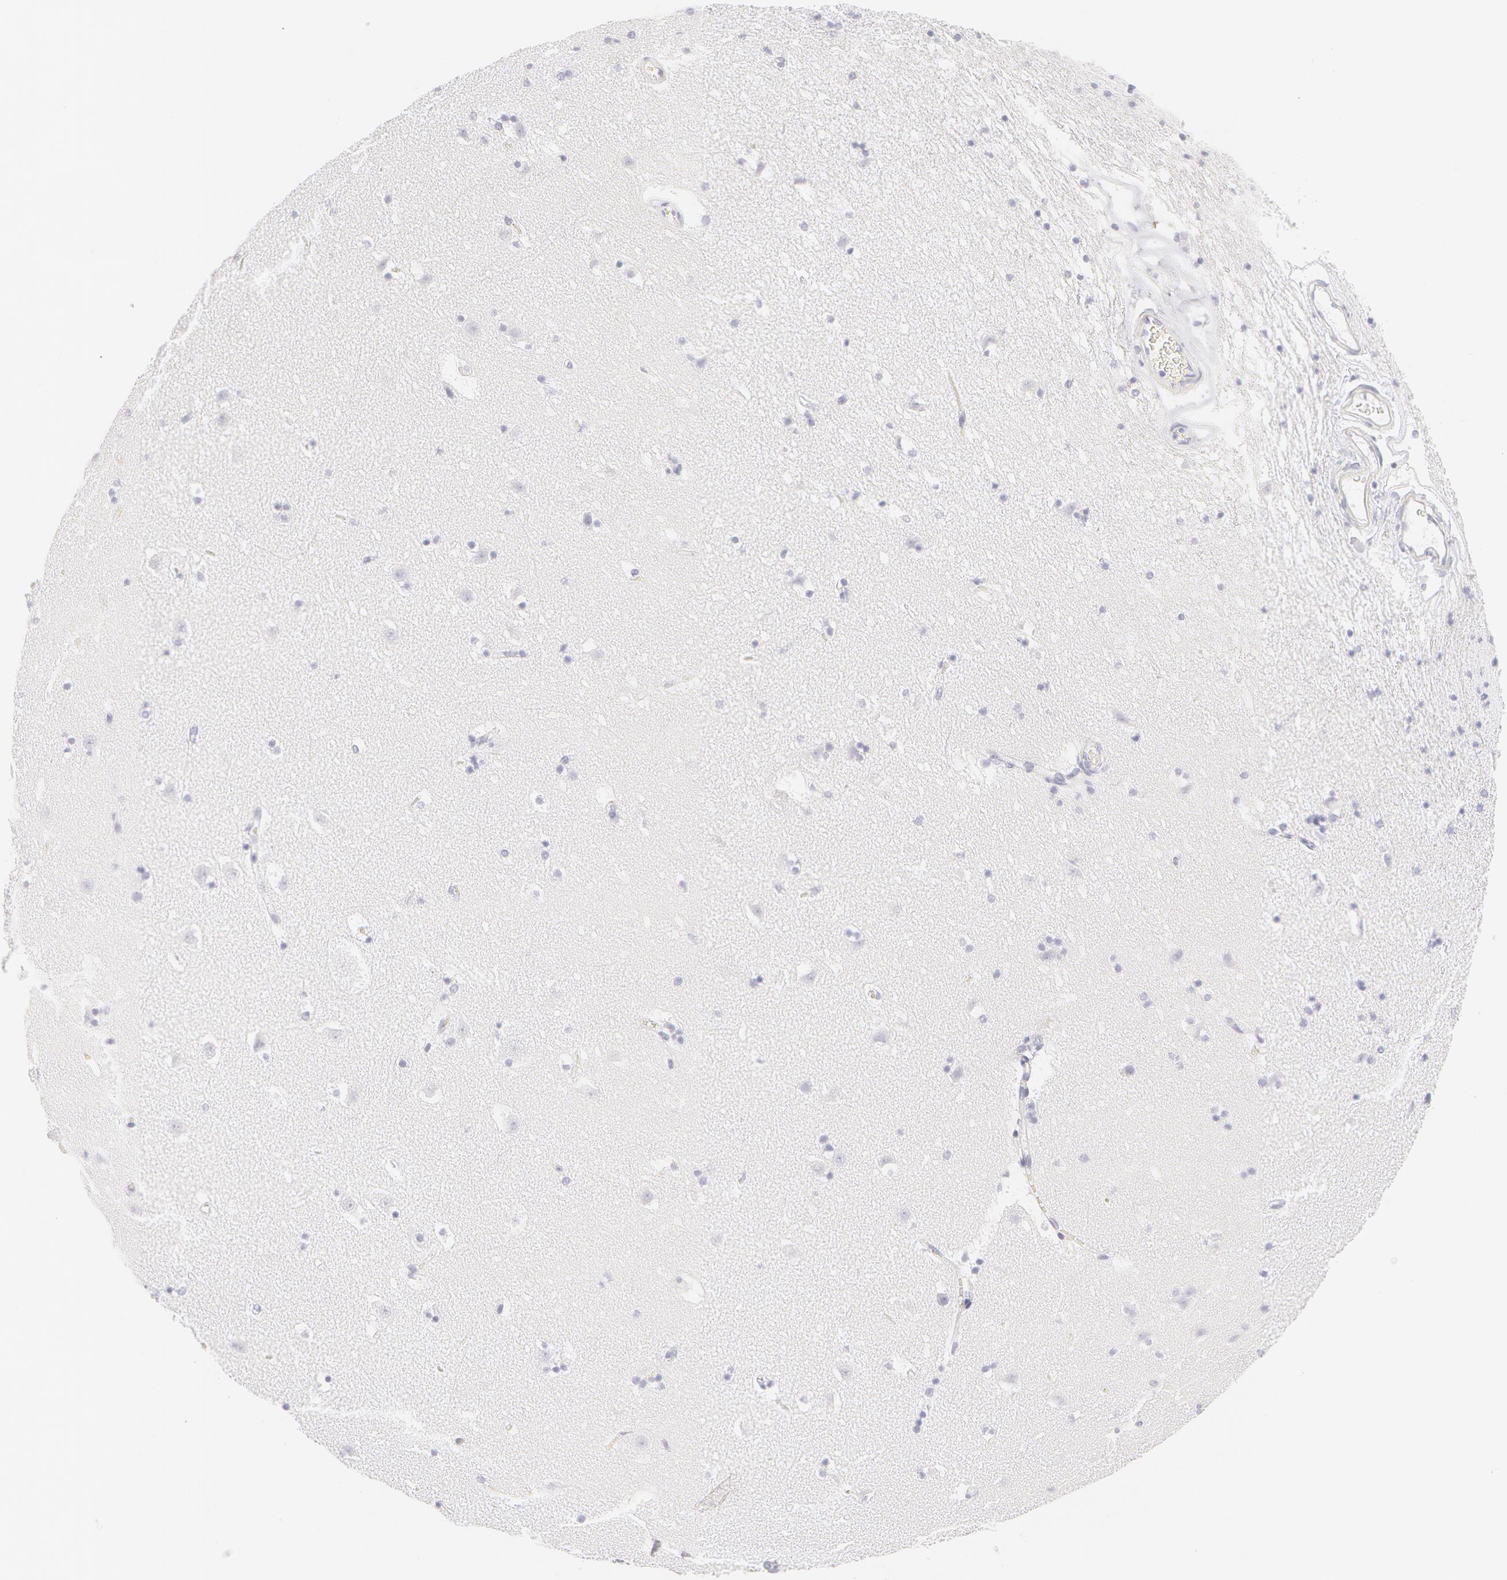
{"staining": {"intensity": "negative", "quantity": "none", "location": "none"}, "tissue": "caudate", "cell_type": "Glial cells", "image_type": "normal", "snomed": [{"axis": "morphology", "description": "Normal tissue, NOS"}, {"axis": "topography", "description": "Lateral ventricle wall"}], "caption": "Glial cells show no significant positivity in benign caudate.", "gene": "KRT8", "patient": {"sex": "male", "age": 45}}